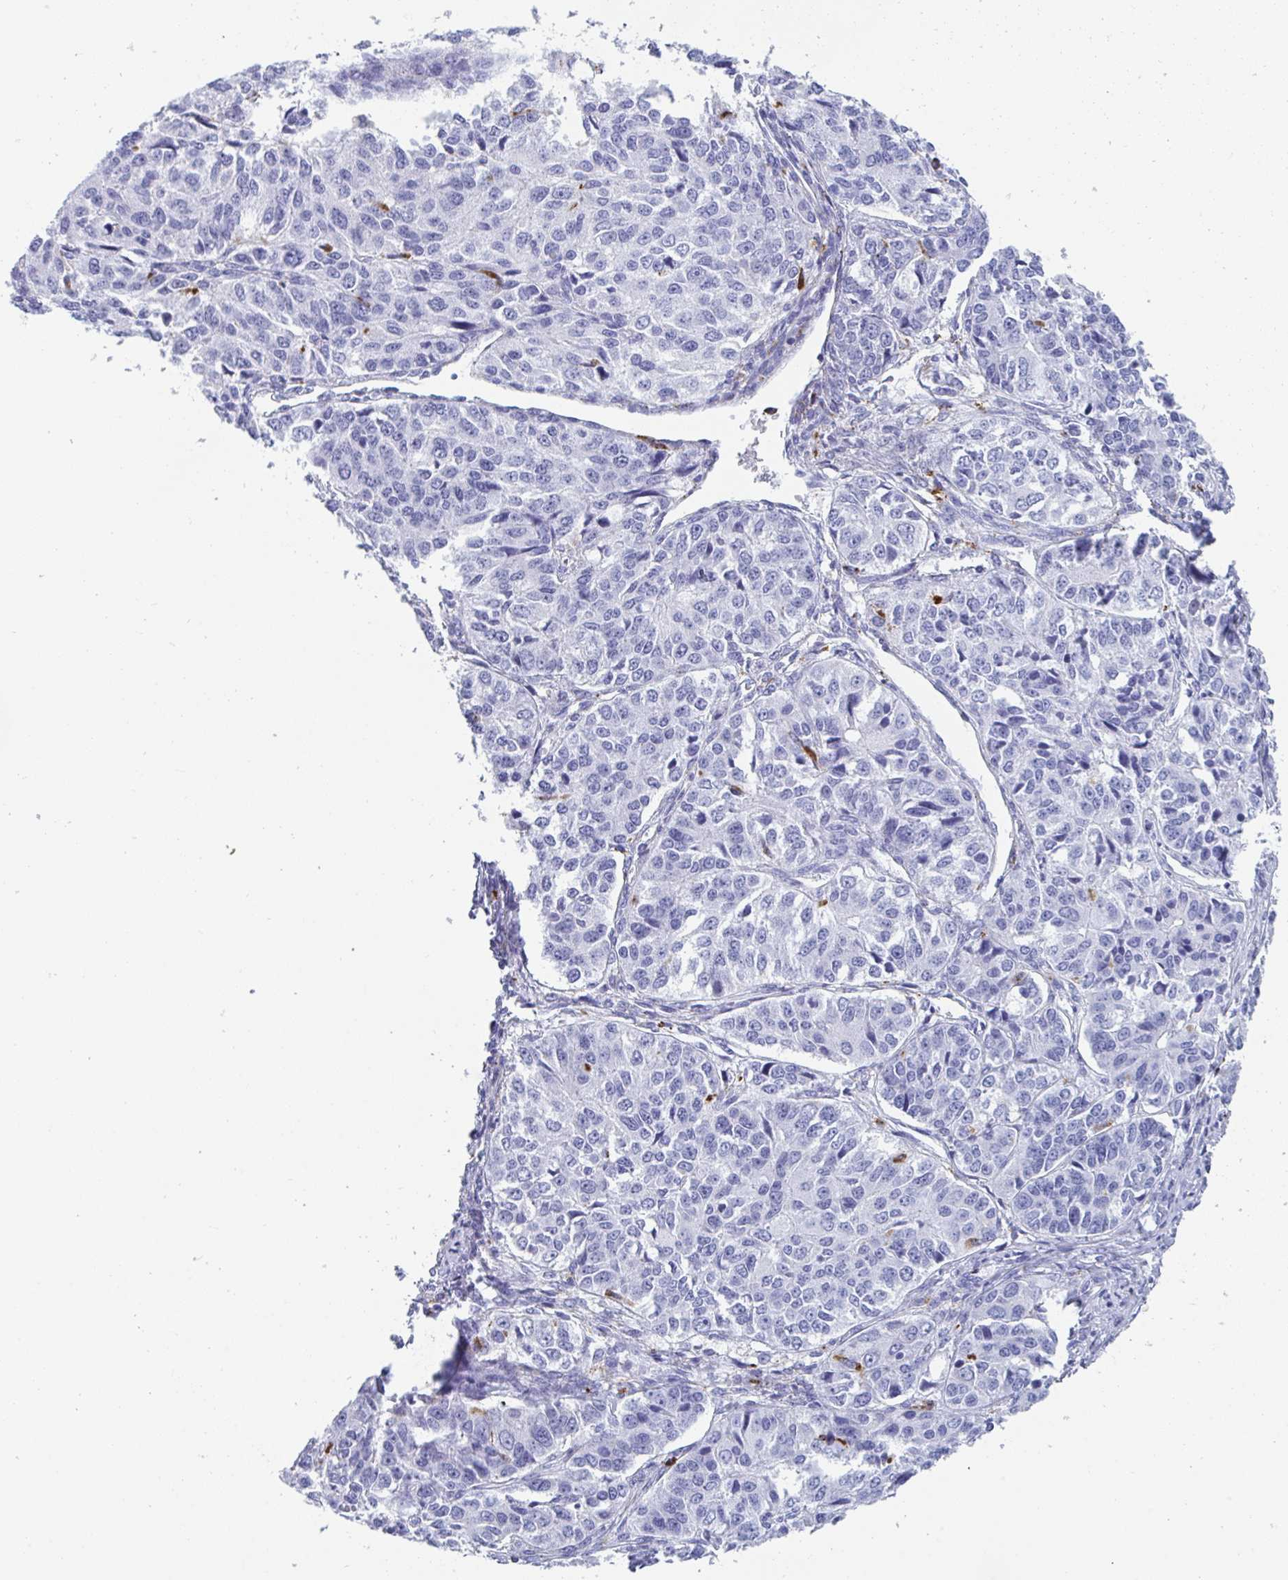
{"staining": {"intensity": "negative", "quantity": "none", "location": "none"}, "tissue": "ovarian cancer", "cell_type": "Tumor cells", "image_type": "cancer", "snomed": [{"axis": "morphology", "description": "Carcinoma, endometroid"}, {"axis": "topography", "description": "Ovary"}], "caption": "An immunohistochemistry image of ovarian endometroid carcinoma is shown. There is no staining in tumor cells of ovarian endometroid carcinoma. (Immunohistochemistry, brightfield microscopy, high magnification).", "gene": "CPVL", "patient": {"sex": "female", "age": 51}}